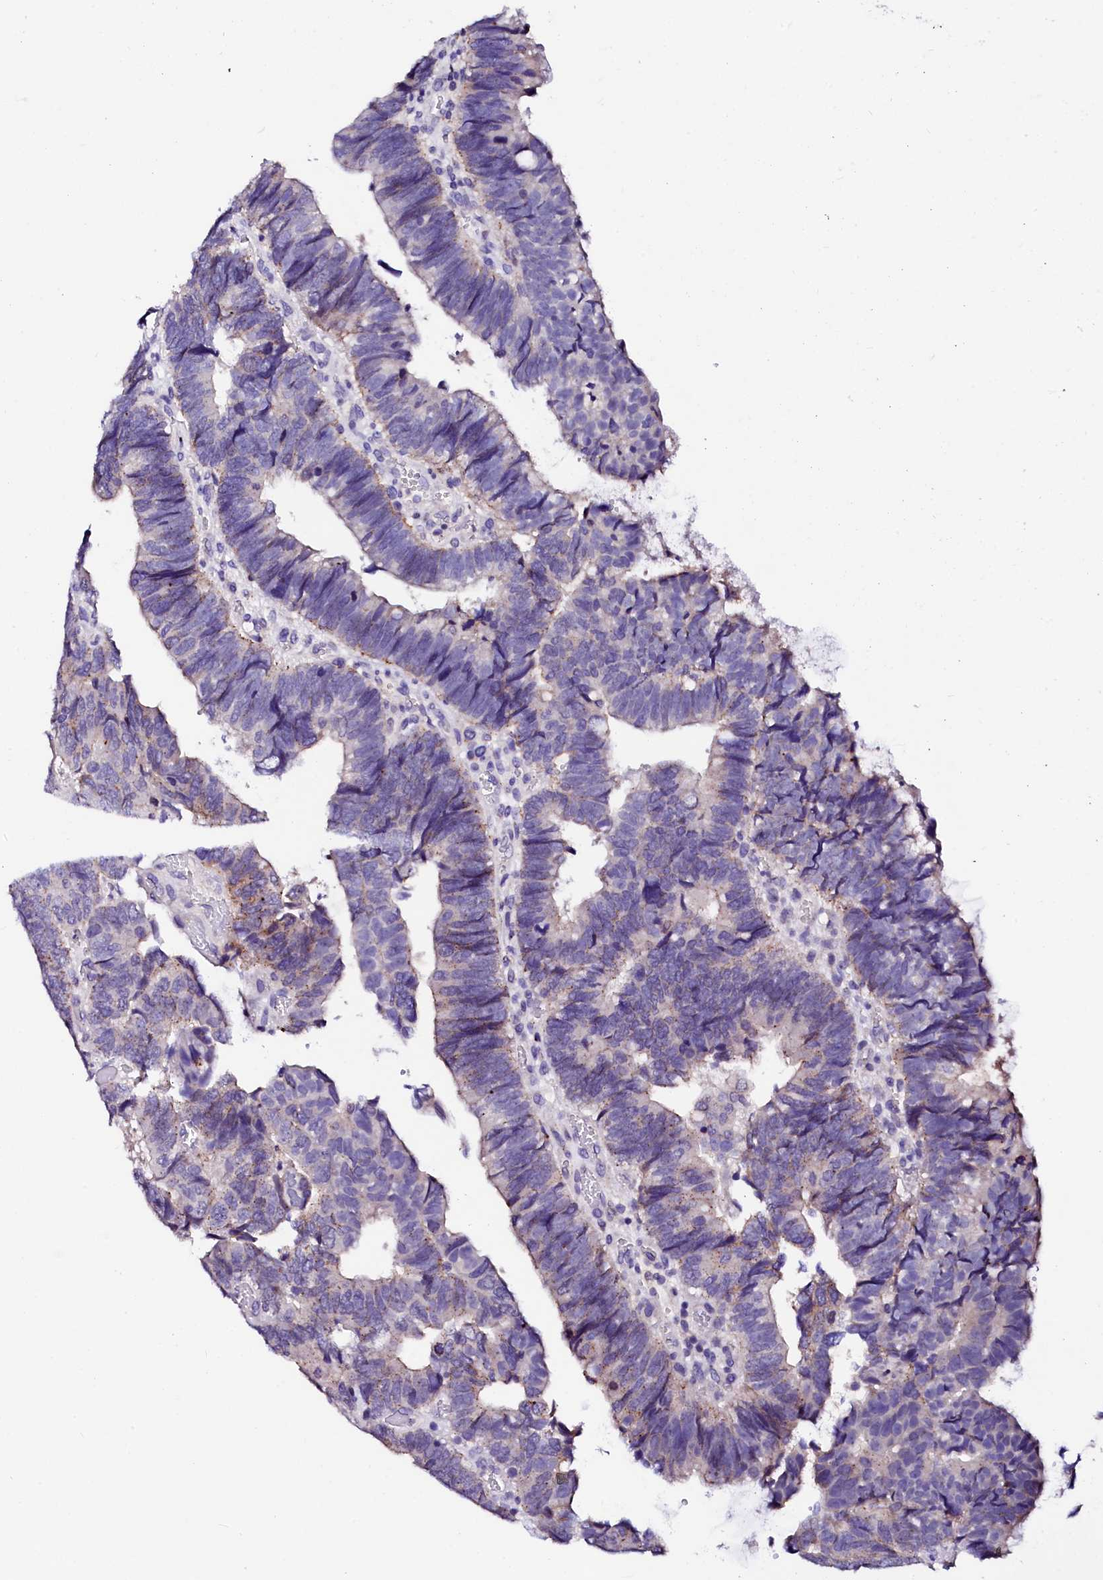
{"staining": {"intensity": "weak", "quantity": "<25%", "location": "cytoplasmic/membranous"}, "tissue": "colorectal cancer", "cell_type": "Tumor cells", "image_type": "cancer", "snomed": [{"axis": "morphology", "description": "Adenocarcinoma, NOS"}, {"axis": "topography", "description": "Colon"}], "caption": "IHC image of adenocarcinoma (colorectal) stained for a protein (brown), which shows no positivity in tumor cells.", "gene": "NALF1", "patient": {"sex": "female", "age": 67}}